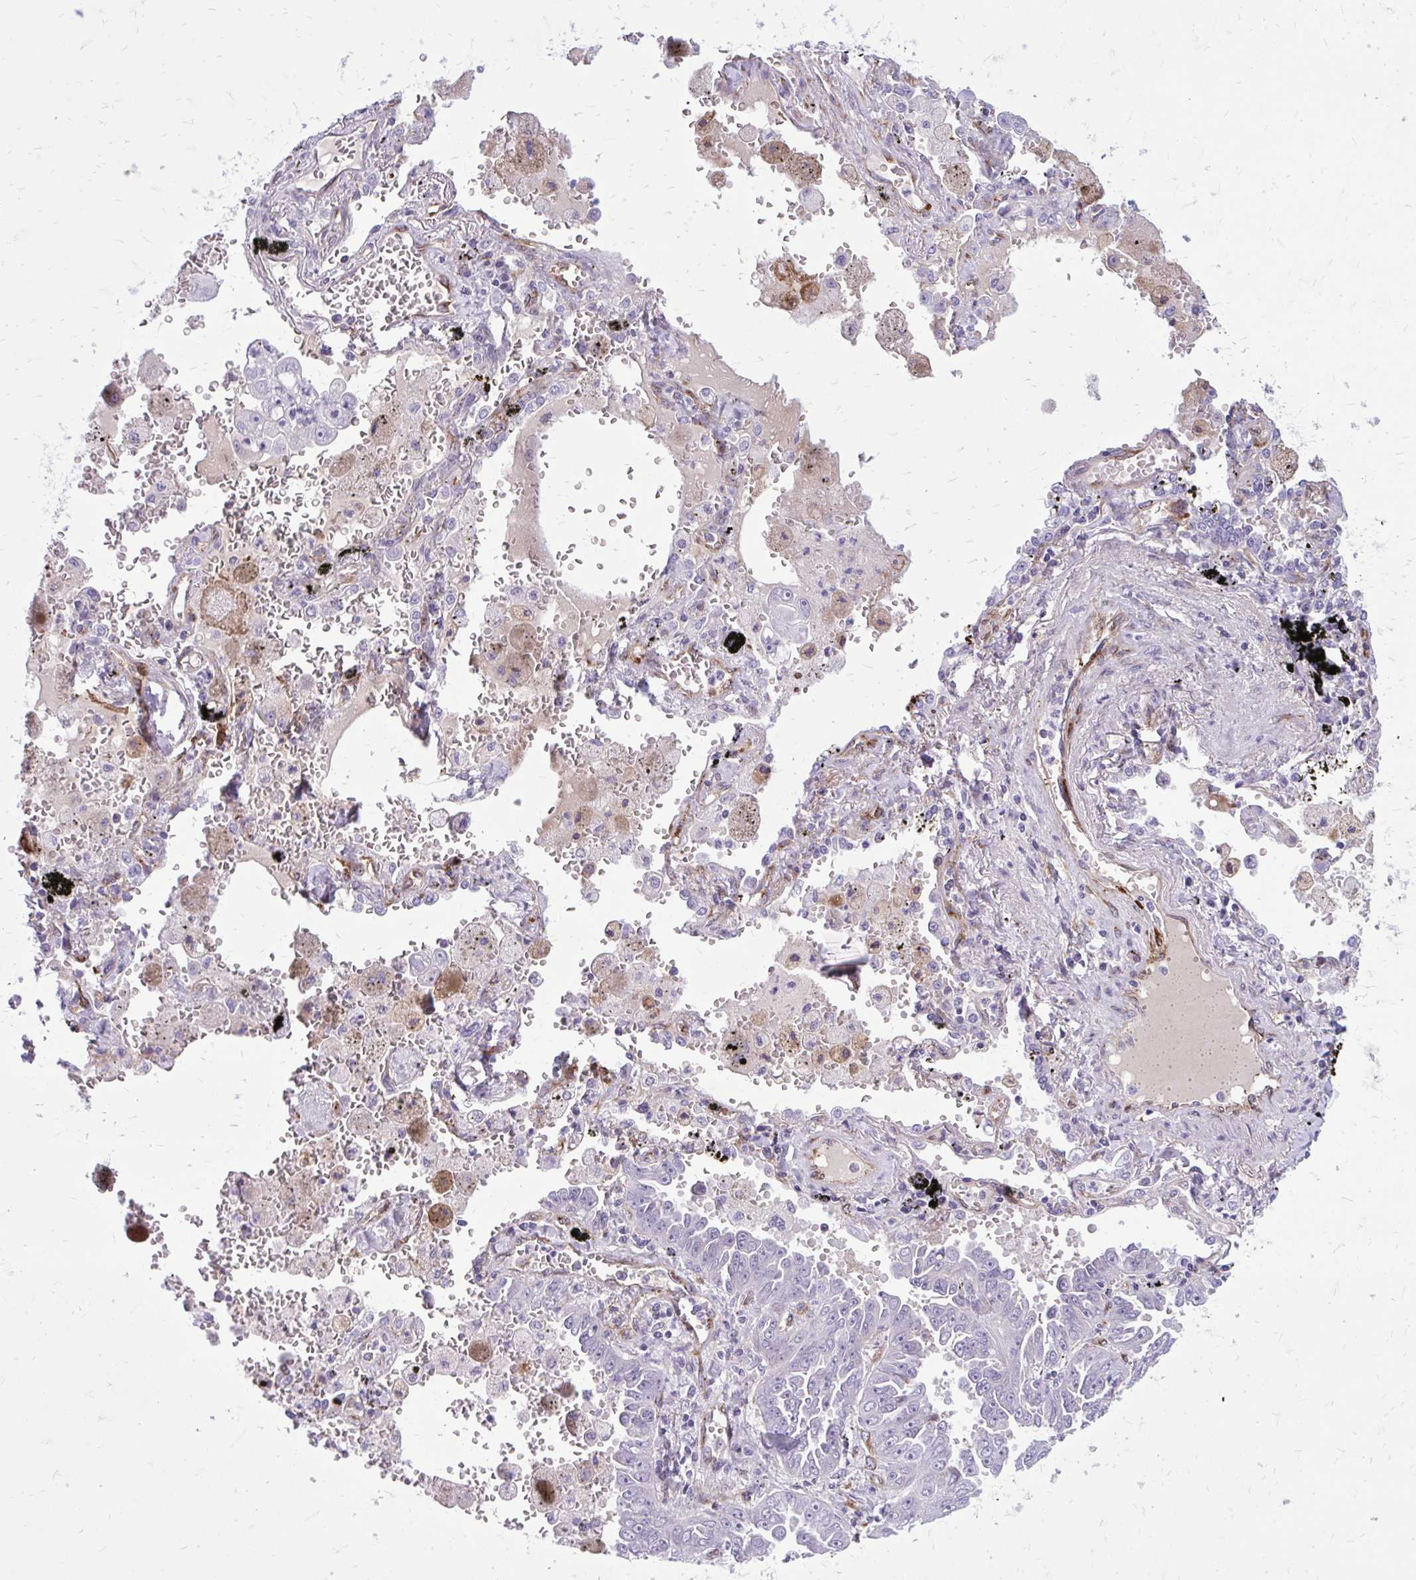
{"staining": {"intensity": "negative", "quantity": "none", "location": "none"}, "tissue": "lung cancer", "cell_type": "Tumor cells", "image_type": "cancer", "snomed": [{"axis": "morphology", "description": "Adenocarcinoma, NOS"}, {"axis": "topography", "description": "Lung"}], "caption": "Immunohistochemistry of human lung adenocarcinoma reveals no staining in tumor cells.", "gene": "BEND5", "patient": {"sex": "female", "age": 52}}